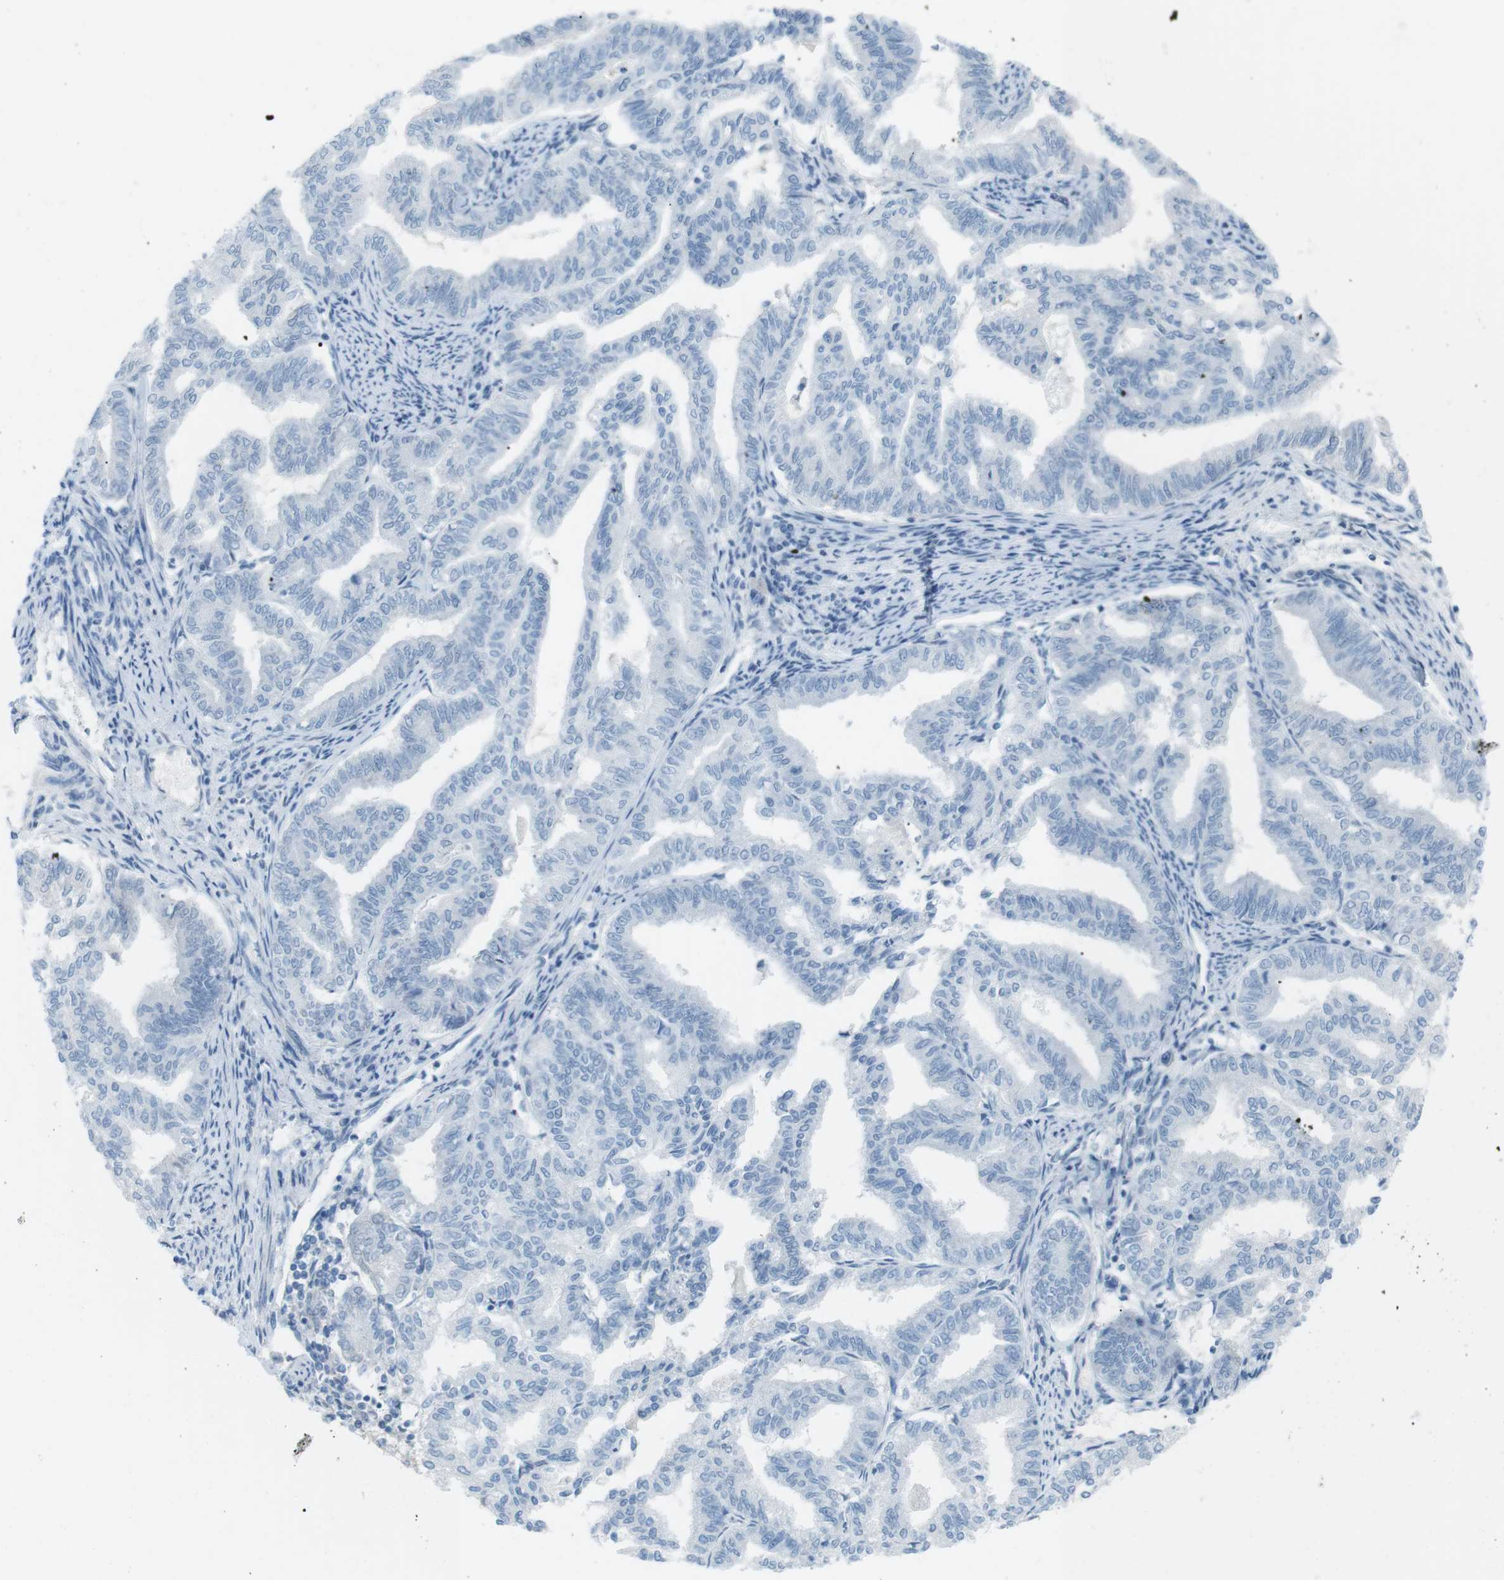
{"staining": {"intensity": "negative", "quantity": "none", "location": "none"}, "tissue": "endometrial cancer", "cell_type": "Tumor cells", "image_type": "cancer", "snomed": [{"axis": "morphology", "description": "Adenocarcinoma, NOS"}, {"axis": "topography", "description": "Endometrium"}], "caption": "High power microscopy micrograph of an immunohistochemistry (IHC) image of endometrial adenocarcinoma, revealing no significant staining in tumor cells.", "gene": "AZGP1", "patient": {"sex": "female", "age": 79}}